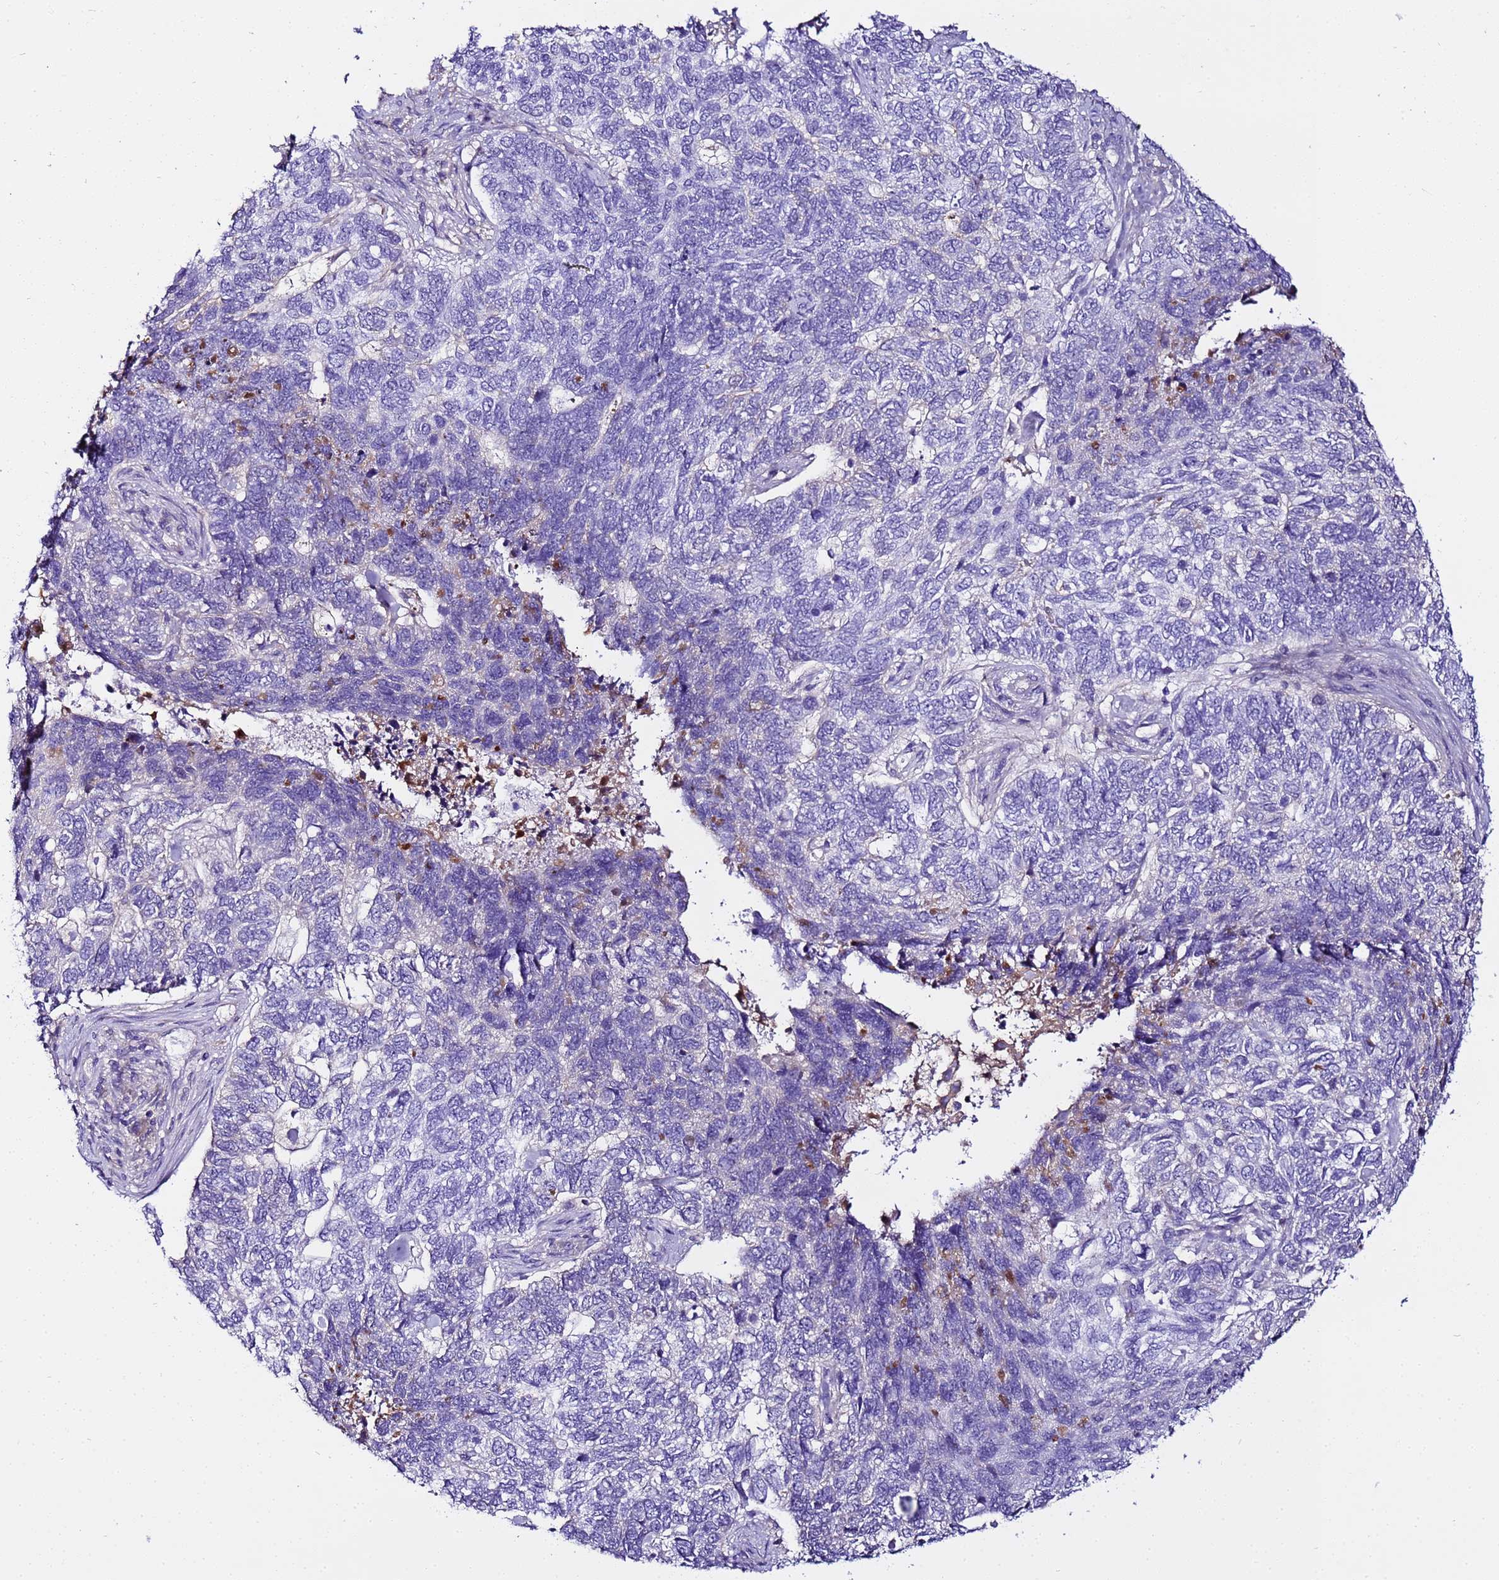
{"staining": {"intensity": "negative", "quantity": "none", "location": "none"}, "tissue": "skin cancer", "cell_type": "Tumor cells", "image_type": "cancer", "snomed": [{"axis": "morphology", "description": "Basal cell carcinoma"}, {"axis": "topography", "description": "Skin"}], "caption": "Immunohistochemical staining of skin cancer (basal cell carcinoma) shows no significant positivity in tumor cells.", "gene": "CFHR2", "patient": {"sex": "female", "age": 65}}